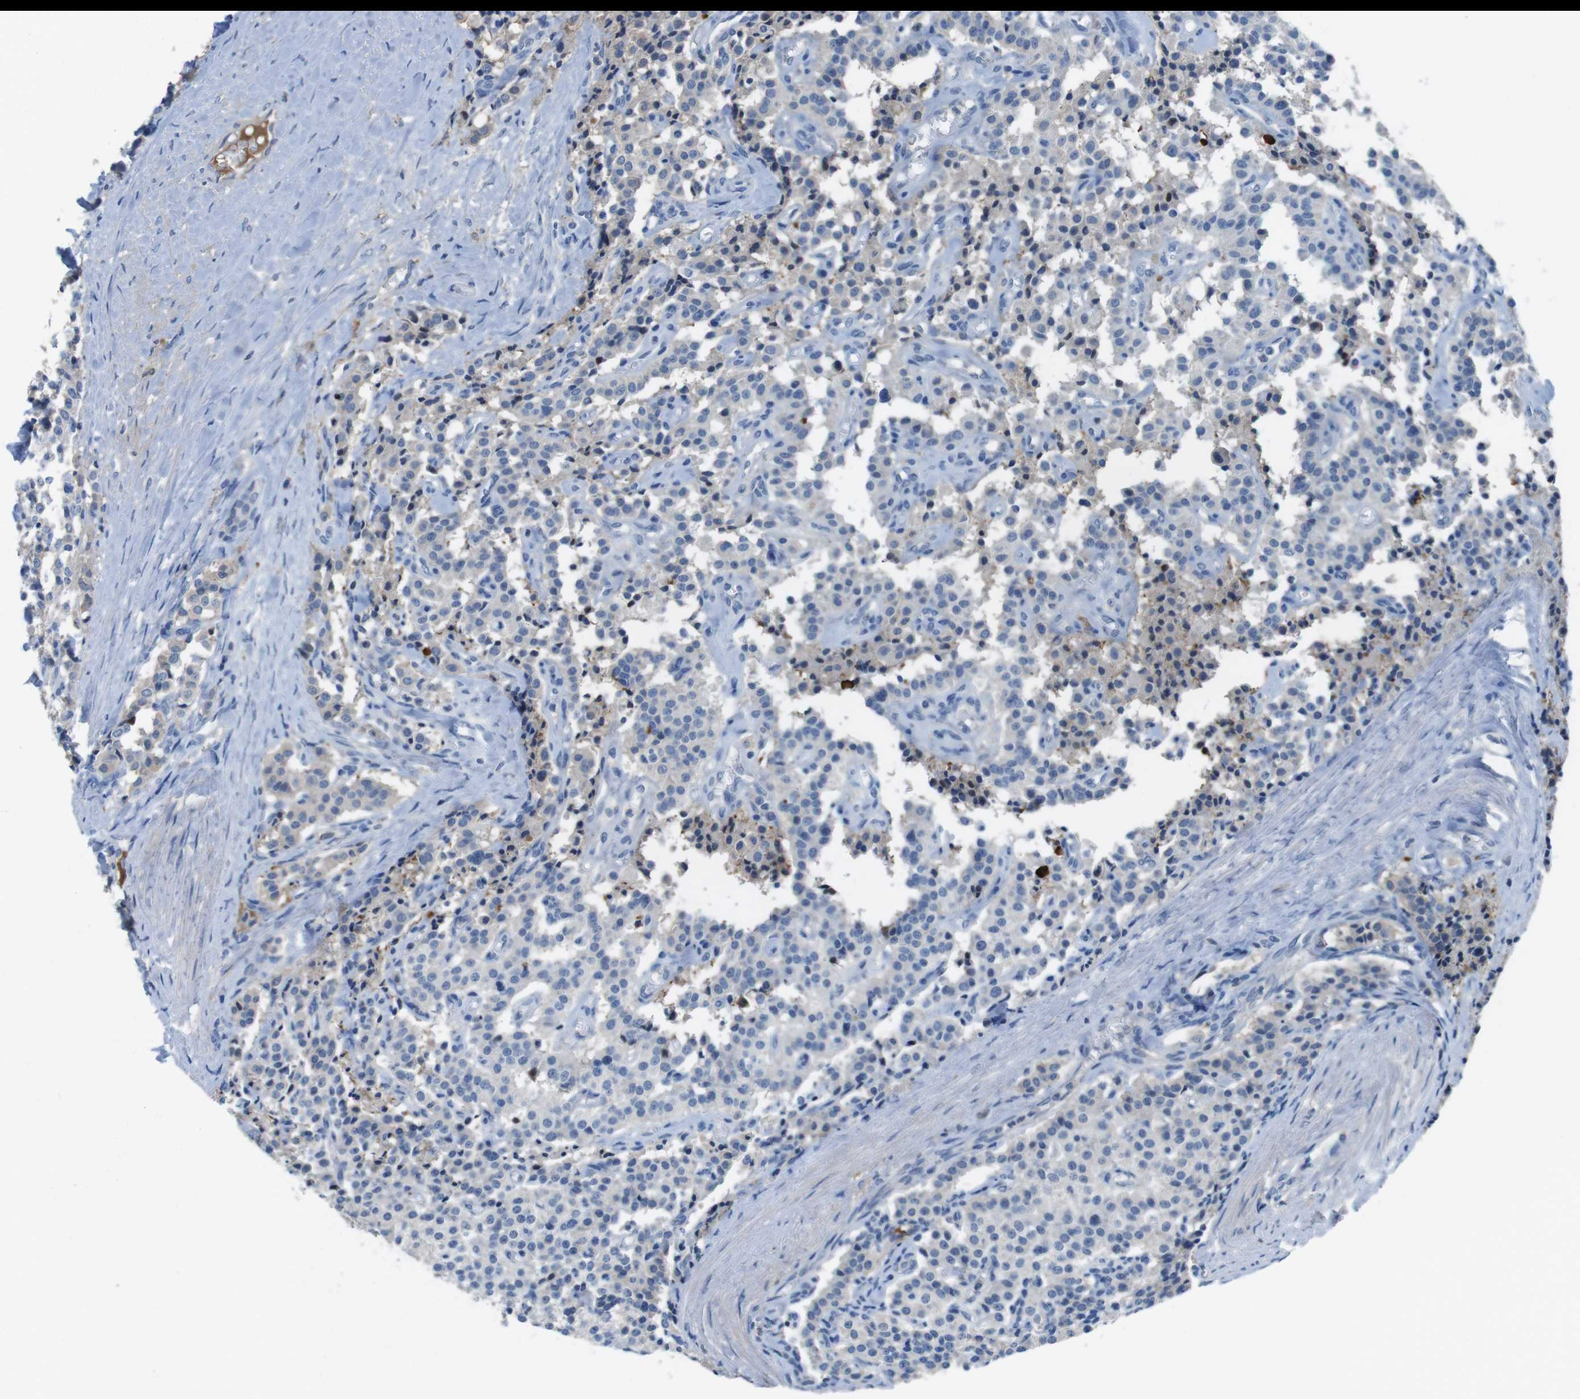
{"staining": {"intensity": "negative", "quantity": "none", "location": "none"}, "tissue": "carcinoid", "cell_type": "Tumor cells", "image_type": "cancer", "snomed": [{"axis": "morphology", "description": "Carcinoid, malignant, NOS"}, {"axis": "topography", "description": "Lung"}], "caption": "Immunohistochemical staining of carcinoid exhibits no significant expression in tumor cells.", "gene": "TMPRSS15", "patient": {"sex": "male", "age": 30}}